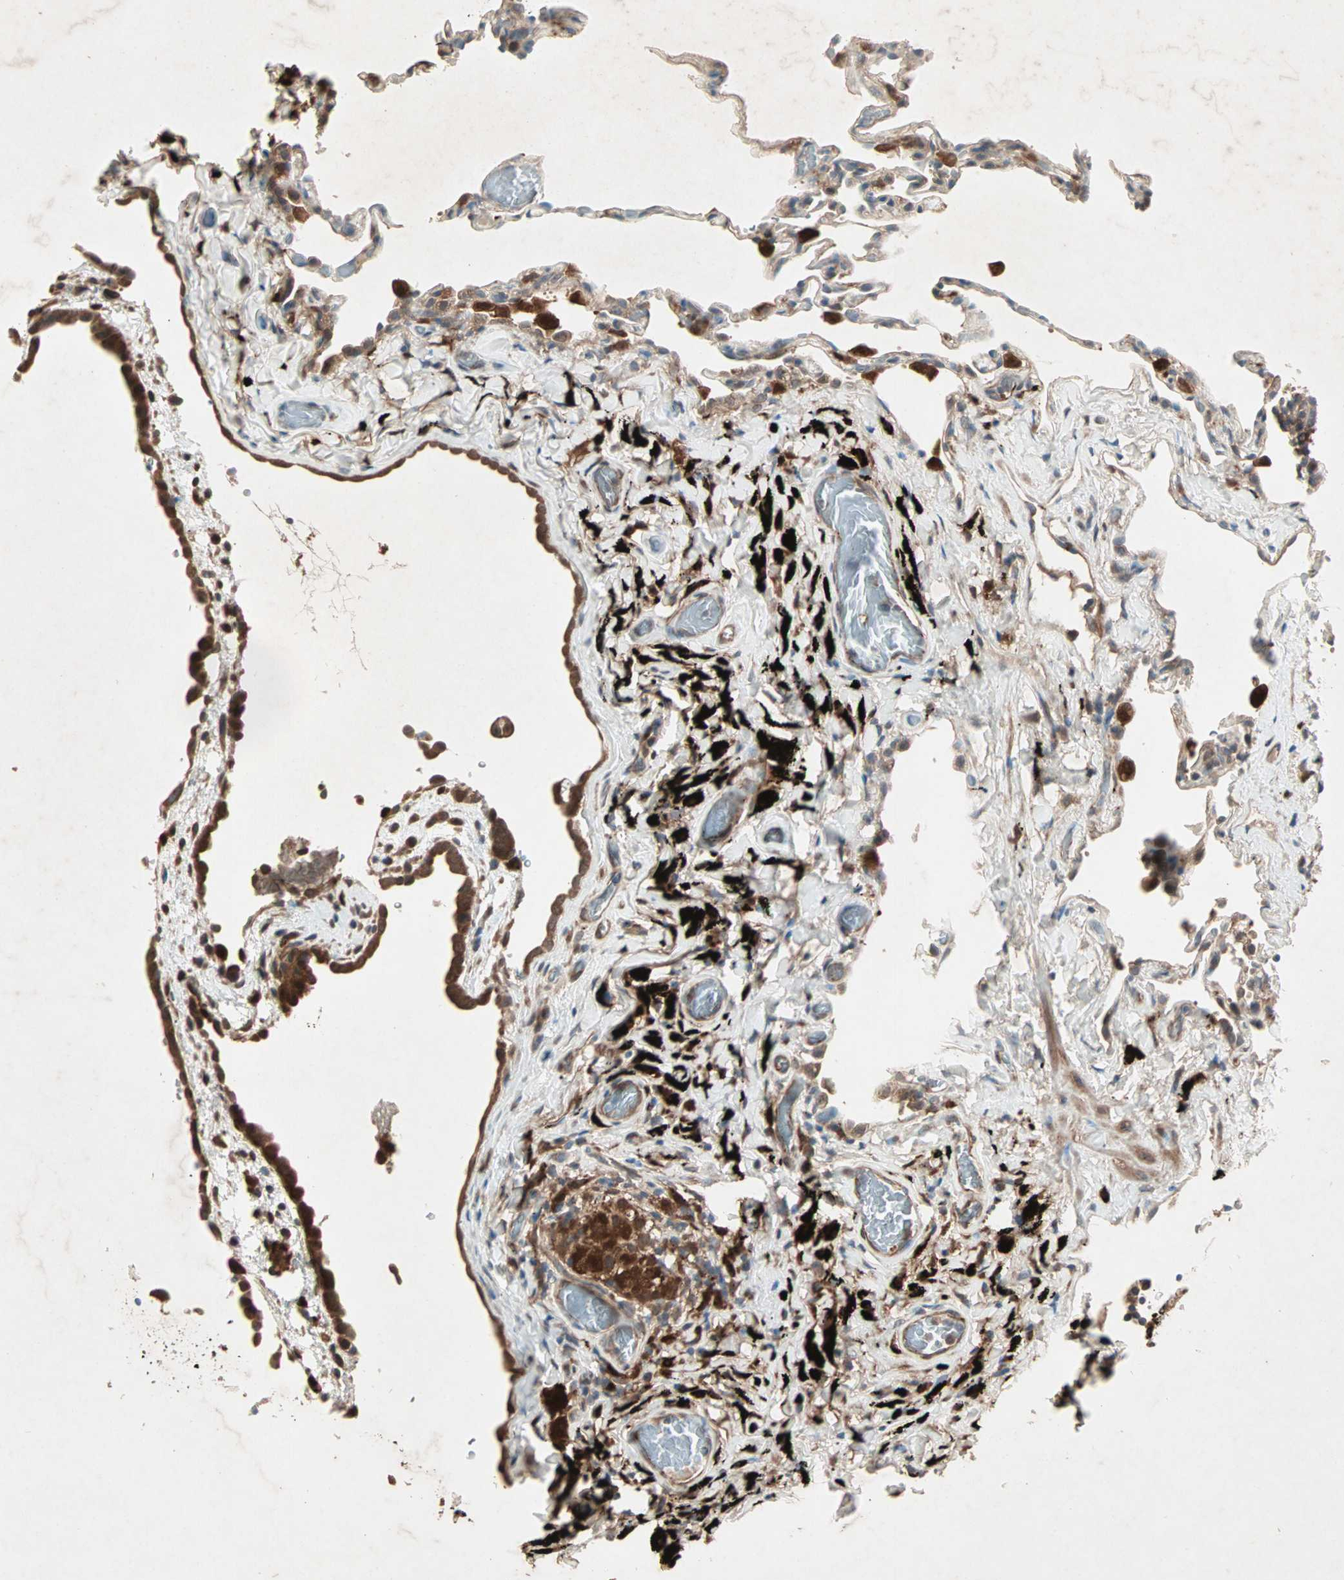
{"staining": {"intensity": "strong", "quantity": "25%-75%", "location": "cytoplasmic/membranous"}, "tissue": "lung", "cell_type": "Alveolar cells", "image_type": "normal", "snomed": [{"axis": "morphology", "description": "Normal tissue, NOS"}, {"axis": "topography", "description": "Lung"}], "caption": "A micrograph showing strong cytoplasmic/membranous expression in about 25%-75% of alveolar cells in unremarkable lung, as visualized by brown immunohistochemical staining.", "gene": "SDSL", "patient": {"sex": "male", "age": 59}}